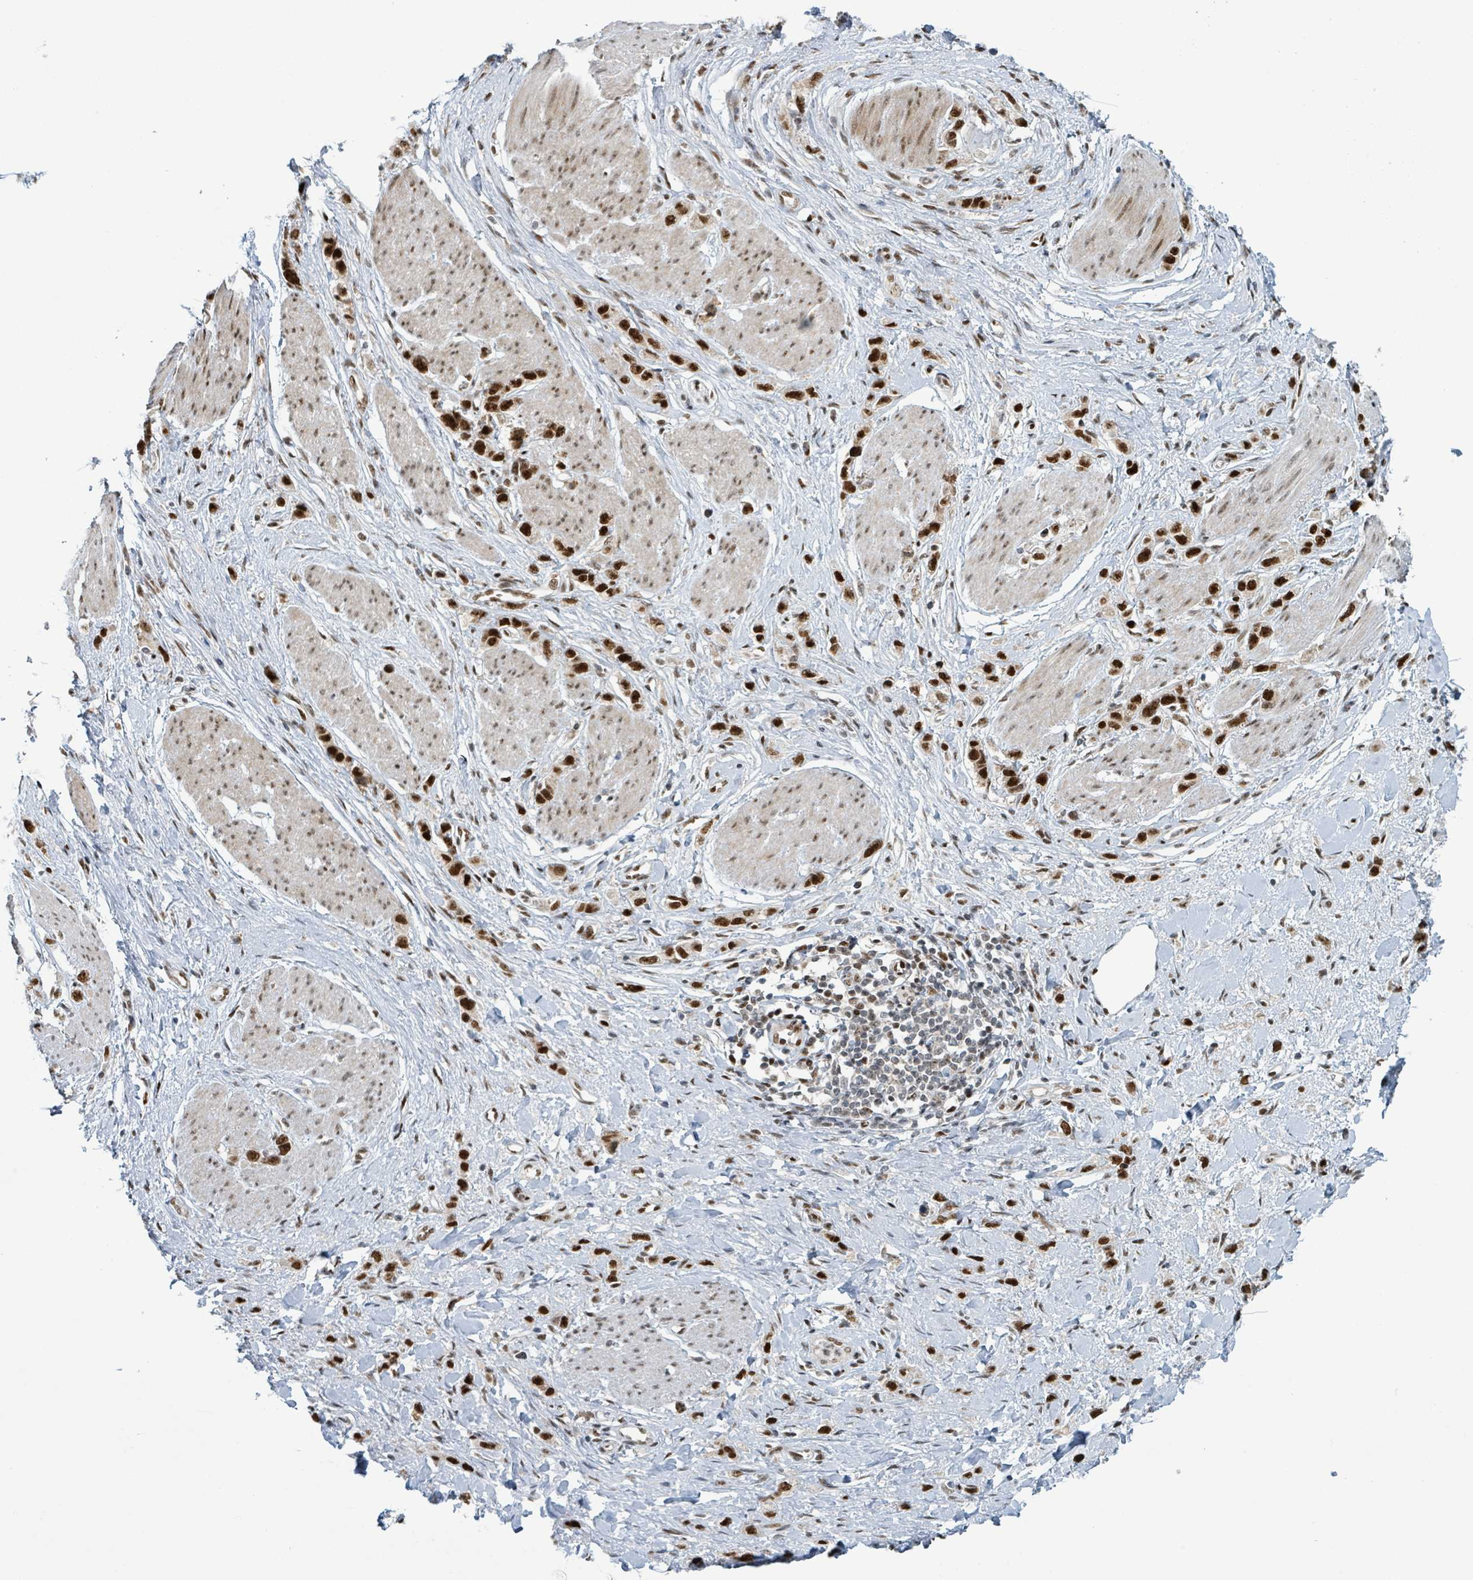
{"staining": {"intensity": "strong", "quantity": ">75%", "location": "nuclear"}, "tissue": "stomach cancer", "cell_type": "Tumor cells", "image_type": "cancer", "snomed": [{"axis": "morphology", "description": "Adenocarcinoma, NOS"}, {"axis": "topography", "description": "Stomach"}], "caption": "Strong nuclear protein staining is present in approximately >75% of tumor cells in adenocarcinoma (stomach).", "gene": "KLF3", "patient": {"sex": "female", "age": 65}}